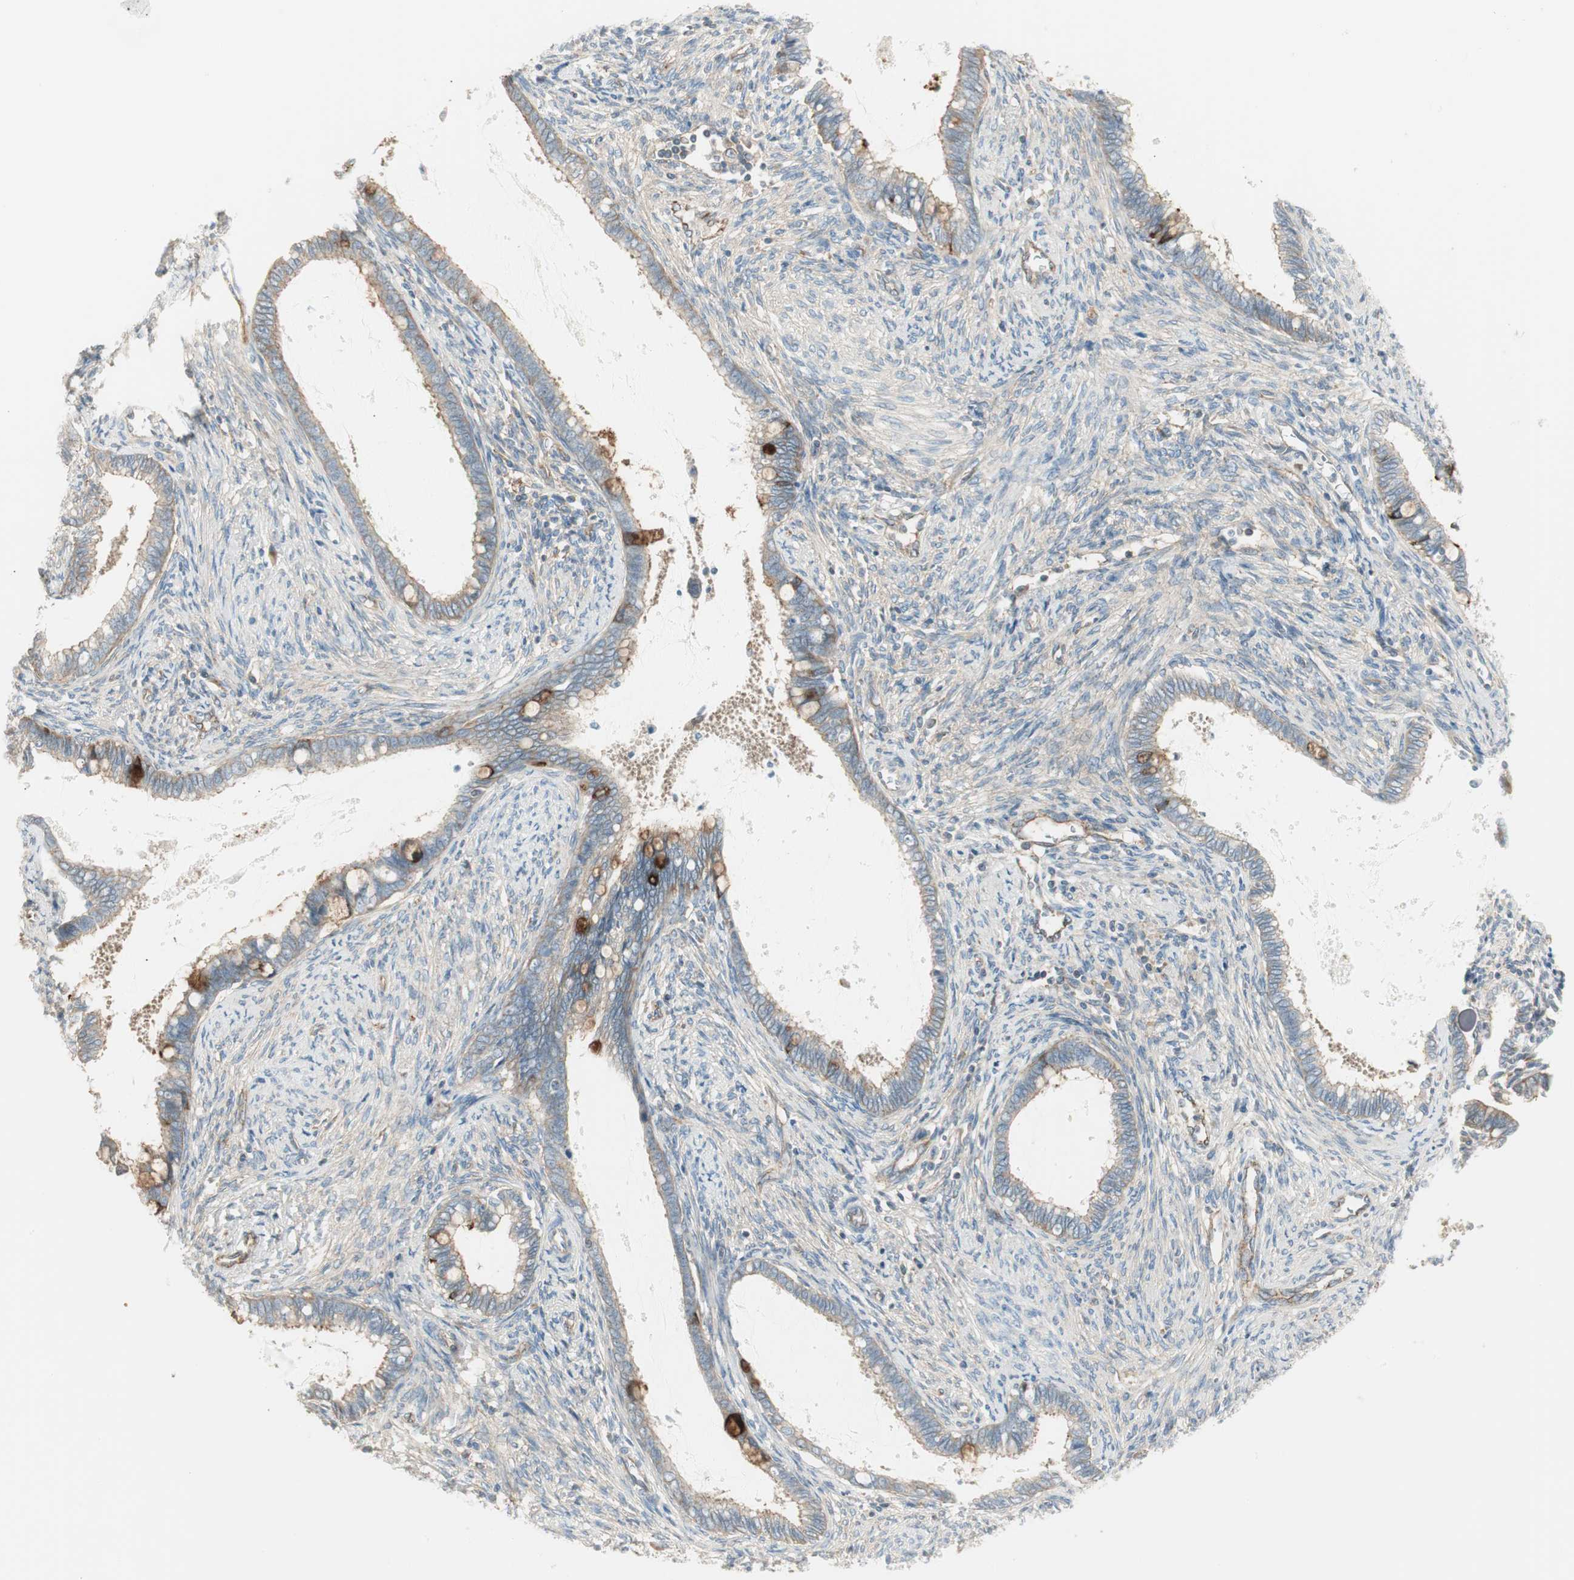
{"staining": {"intensity": "strong", "quantity": "<25%", "location": "cytoplasmic/membranous"}, "tissue": "cervical cancer", "cell_type": "Tumor cells", "image_type": "cancer", "snomed": [{"axis": "morphology", "description": "Adenocarcinoma, NOS"}, {"axis": "topography", "description": "Cervix"}], "caption": "Cervical cancer (adenocarcinoma) stained with a brown dye shows strong cytoplasmic/membranous positive expression in about <25% of tumor cells.", "gene": "AGFG1", "patient": {"sex": "female", "age": 44}}